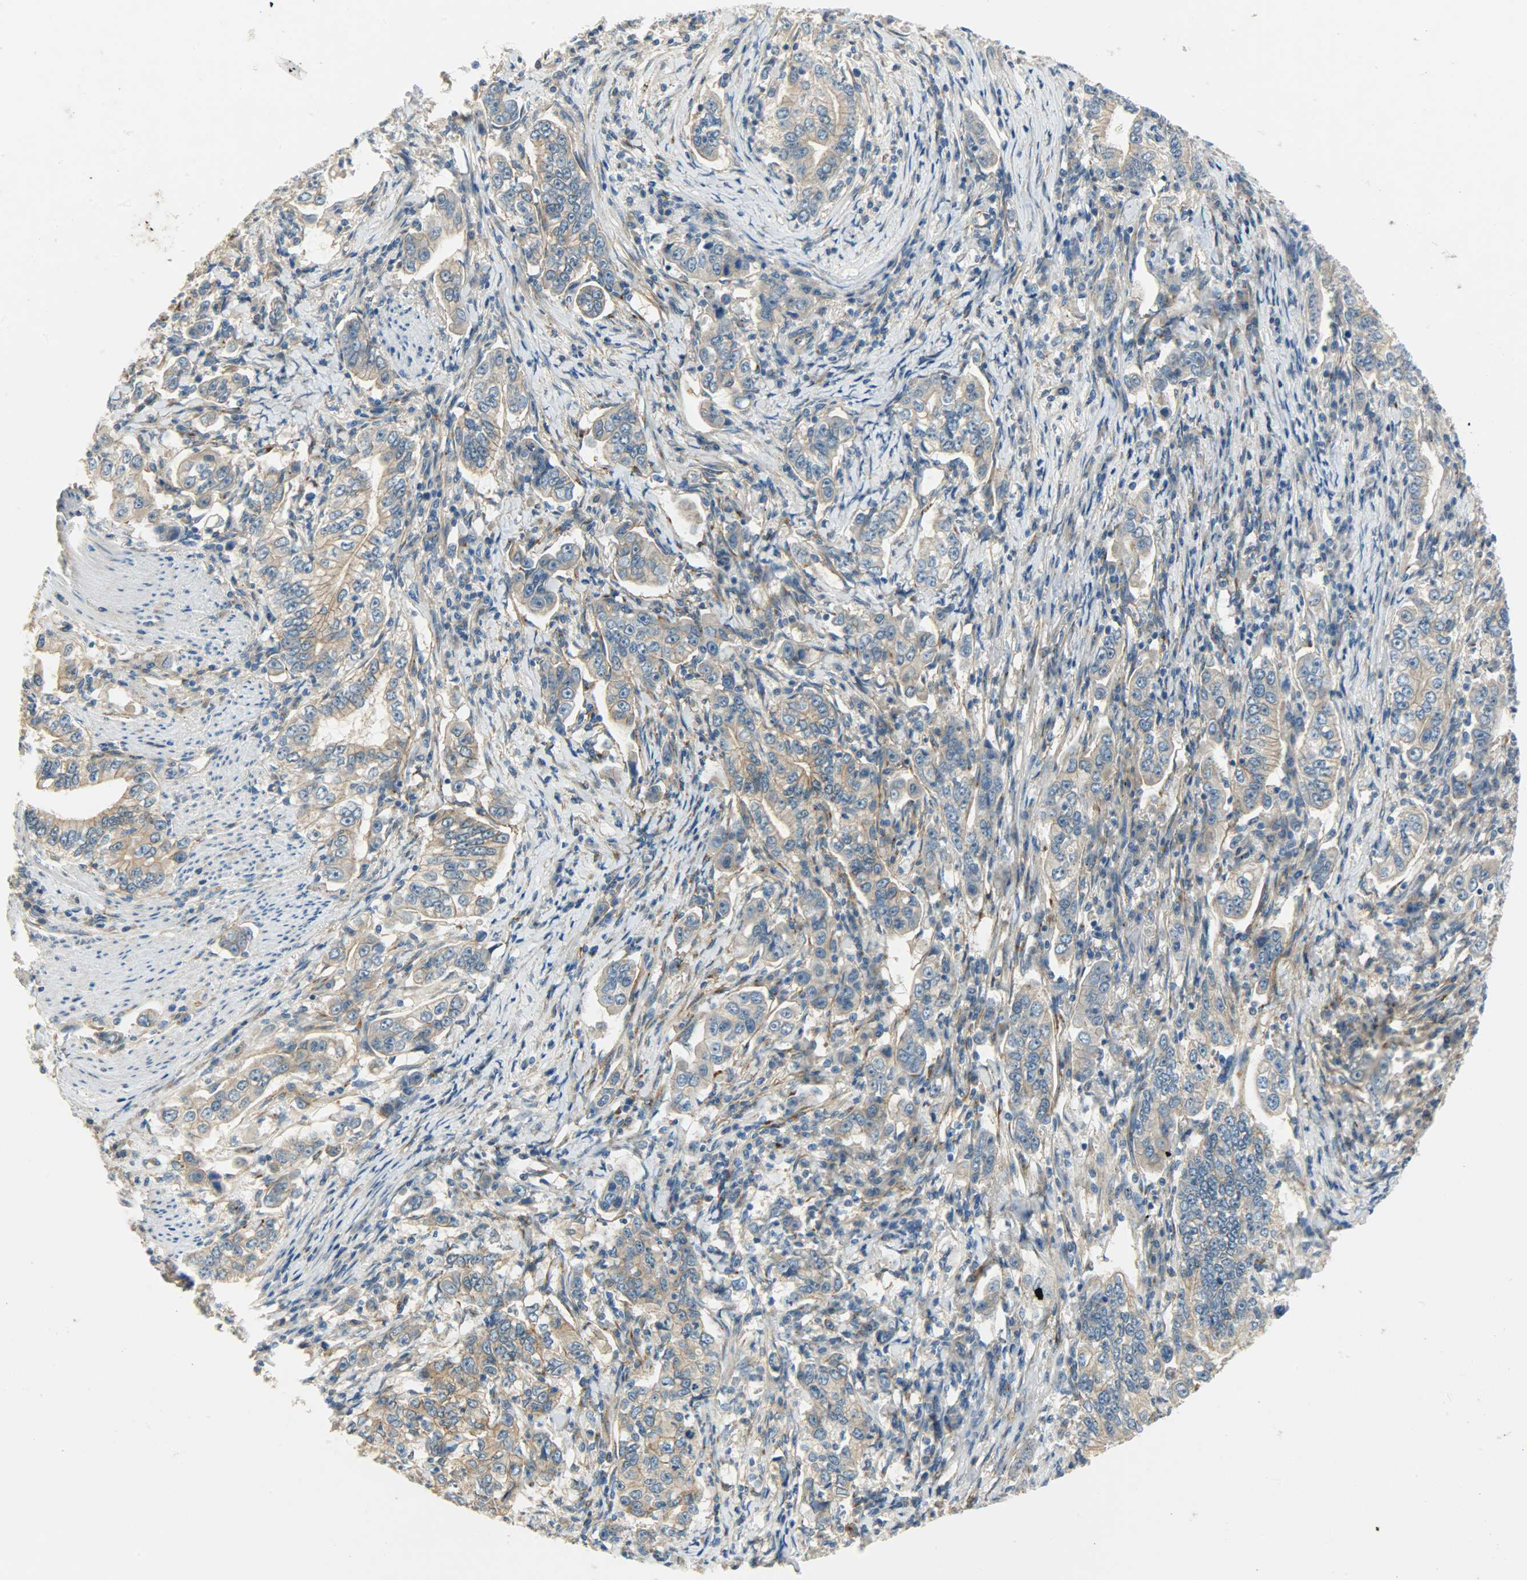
{"staining": {"intensity": "moderate", "quantity": ">75%", "location": "cytoplasmic/membranous"}, "tissue": "stomach cancer", "cell_type": "Tumor cells", "image_type": "cancer", "snomed": [{"axis": "morphology", "description": "Adenocarcinoma, NOS"}, {"axis": "topography", "description": "Stomach, lower"}], "caption": "Protein positivity by immunohistochemistry (IHC) reveals moderate cytoplasmic/membranous positivity in approximately >75% of tumor cells in stomach adenocarcinoma.", "gene": "KIAA1217", "patient": {"sex": "female", "age": 72}}